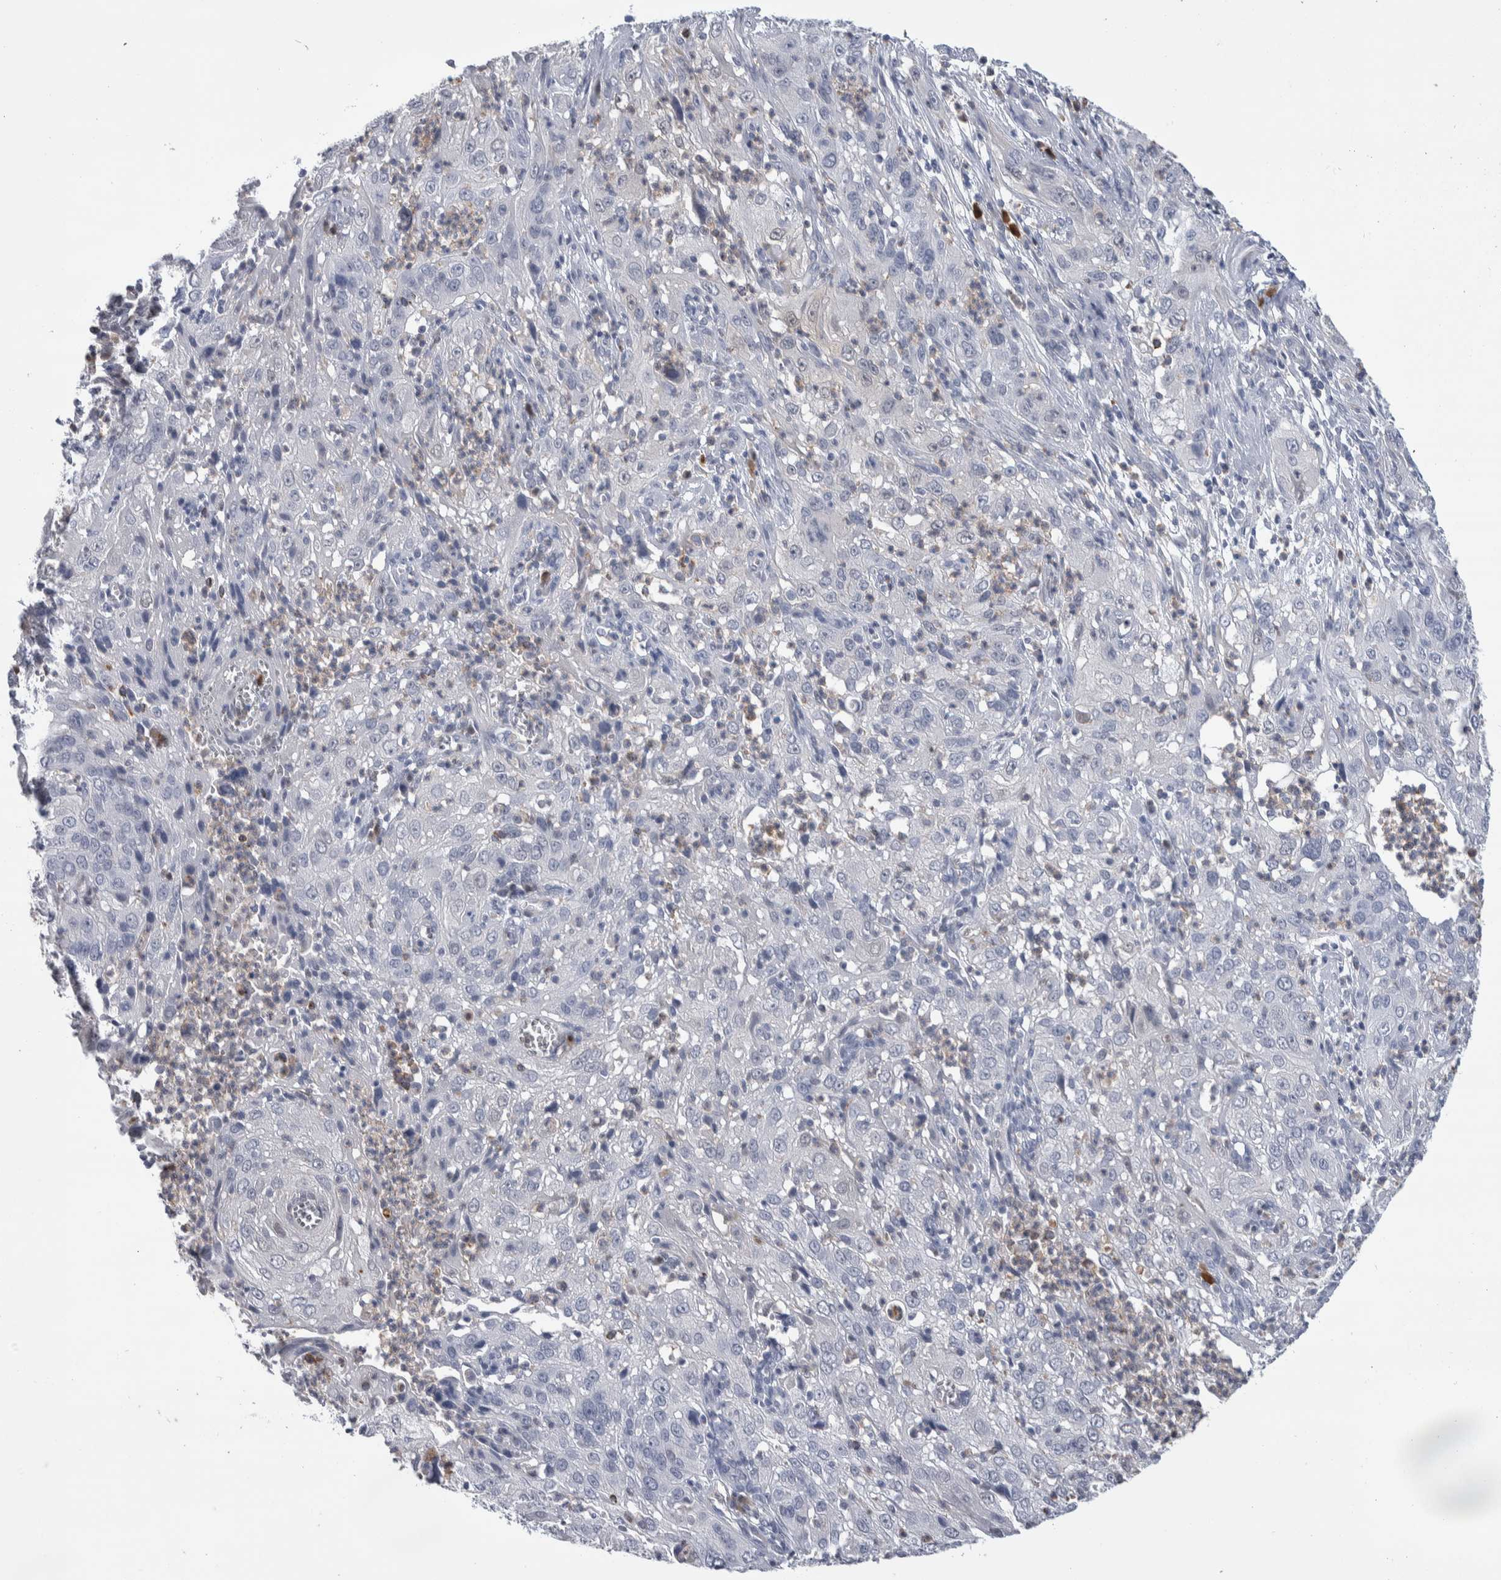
{"staining": {"intensity": "negative", "quantity": "none", "location": "none"}, "tissue": "cervical cancer", "cell_type": "Tumor cells", "image_type": "cancer", "snomed": [{"axis": "morphology", "description": "Squamous cell carcinoma, NOS"}, {"axis": "topography", "description": "Cervix"}], "caption": "An IHC micrograph of cervical cancer (squamous cell carcinoma) is shown. There is no staining in tumor cells of cervical cancer (squamous cell carcinoma).", "gene": "LURAP1L", "patient": {"sex": "female", "age": 32}}